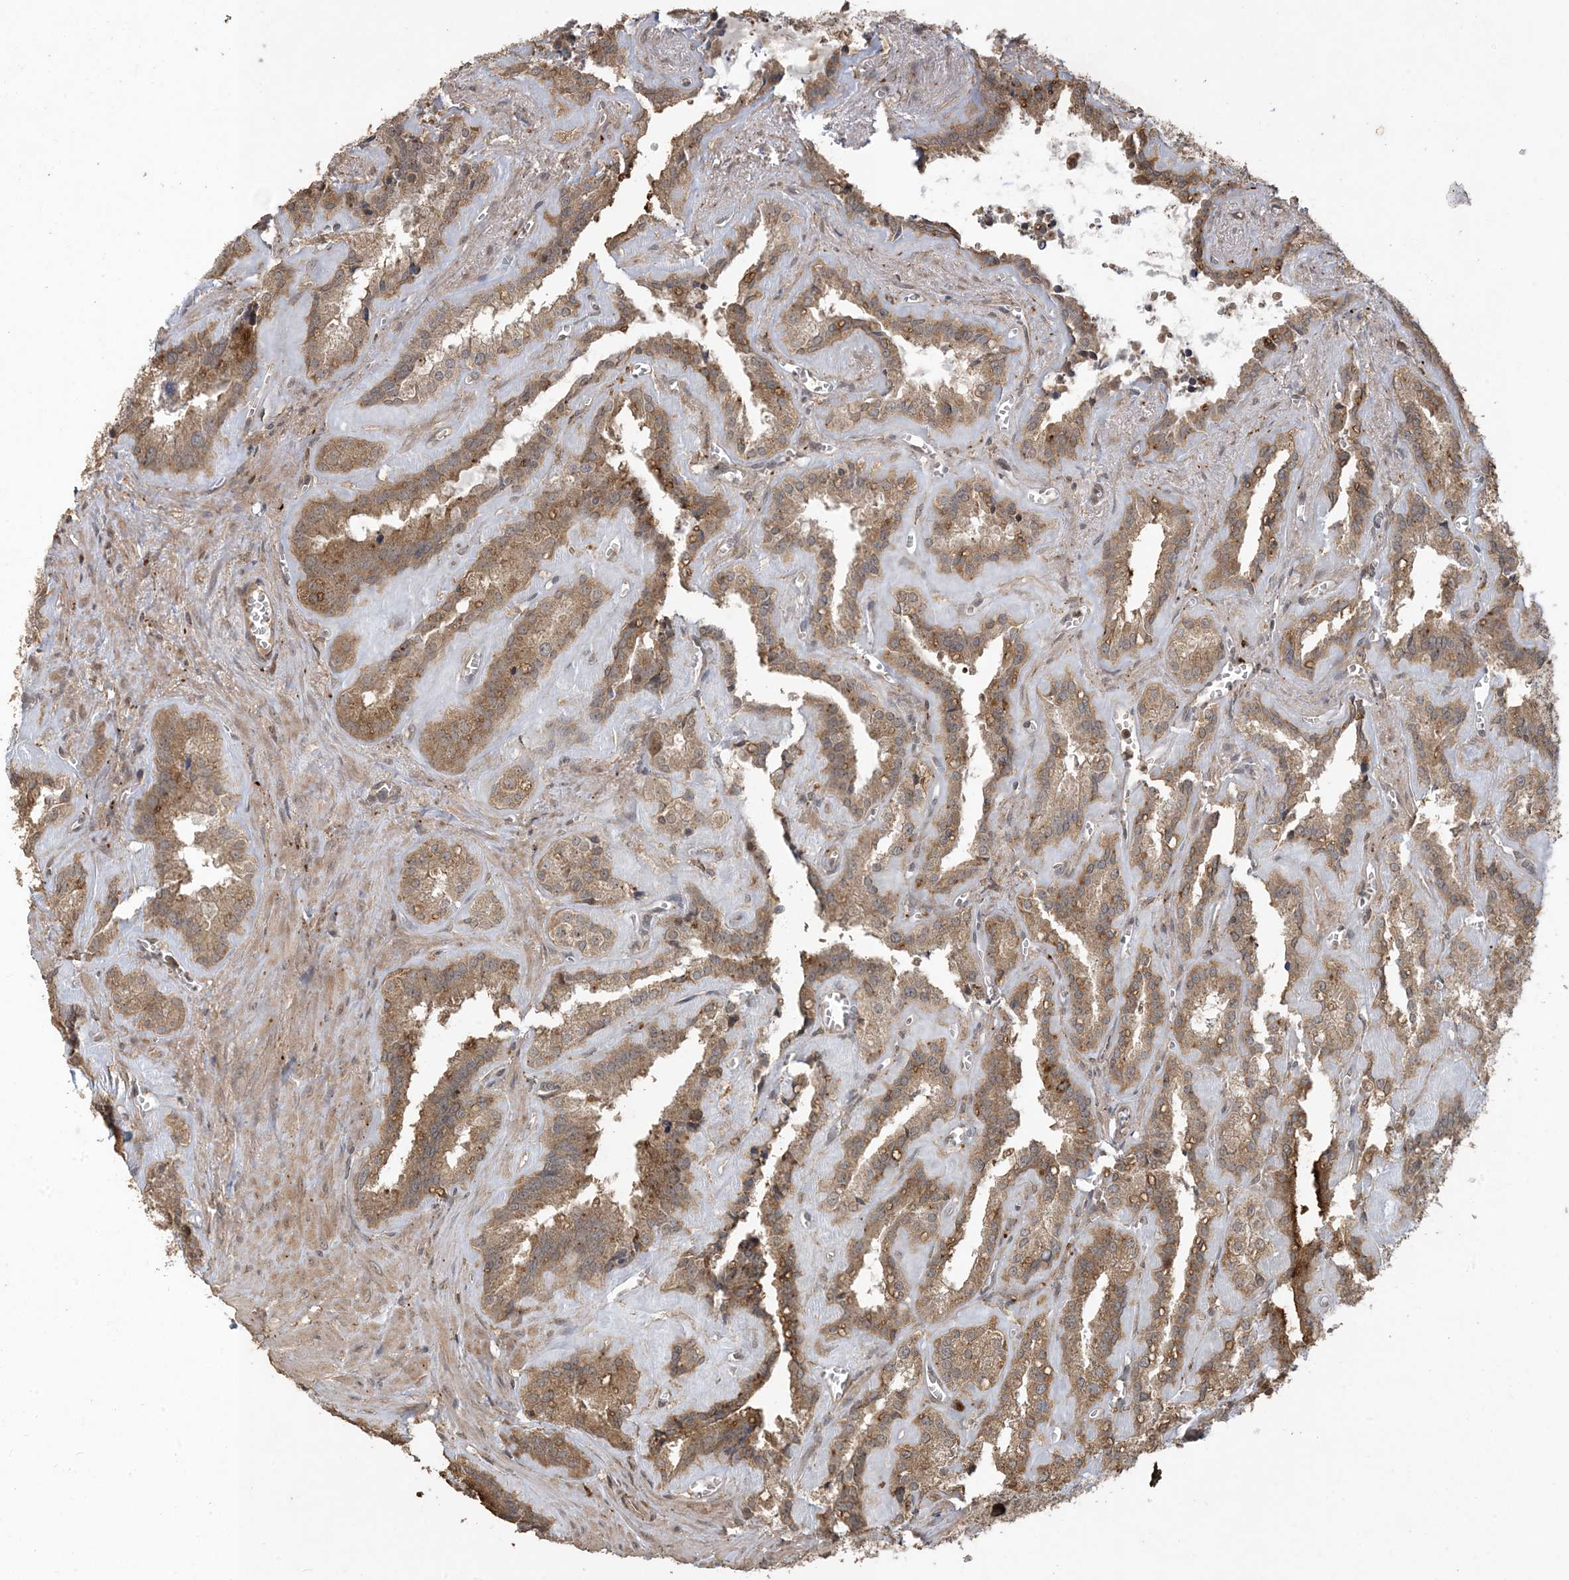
{"staining": {"intensity": "moderate", "quantity": ">75%", "location": "cytoplasmic/membranous"}, "tissue": "seminal vesicle", "cell_type": "Glandular cells", "image_type": "normal", "snomed": [{"axis": "morphology", "description": "Normal tissue, NOS"}, {"axis": "topography", "description": "Prostate"}, {"axis": "topography", "description": "Seminal veicle"}], "caption": "Protein staining of unremarkable seminal vesicle exhibits moderate cytoplasmic/membranous staining in about >75% of glandular cells.", "gene": "EFCAB8", "patient": {"sex": "male", "age": 59}}